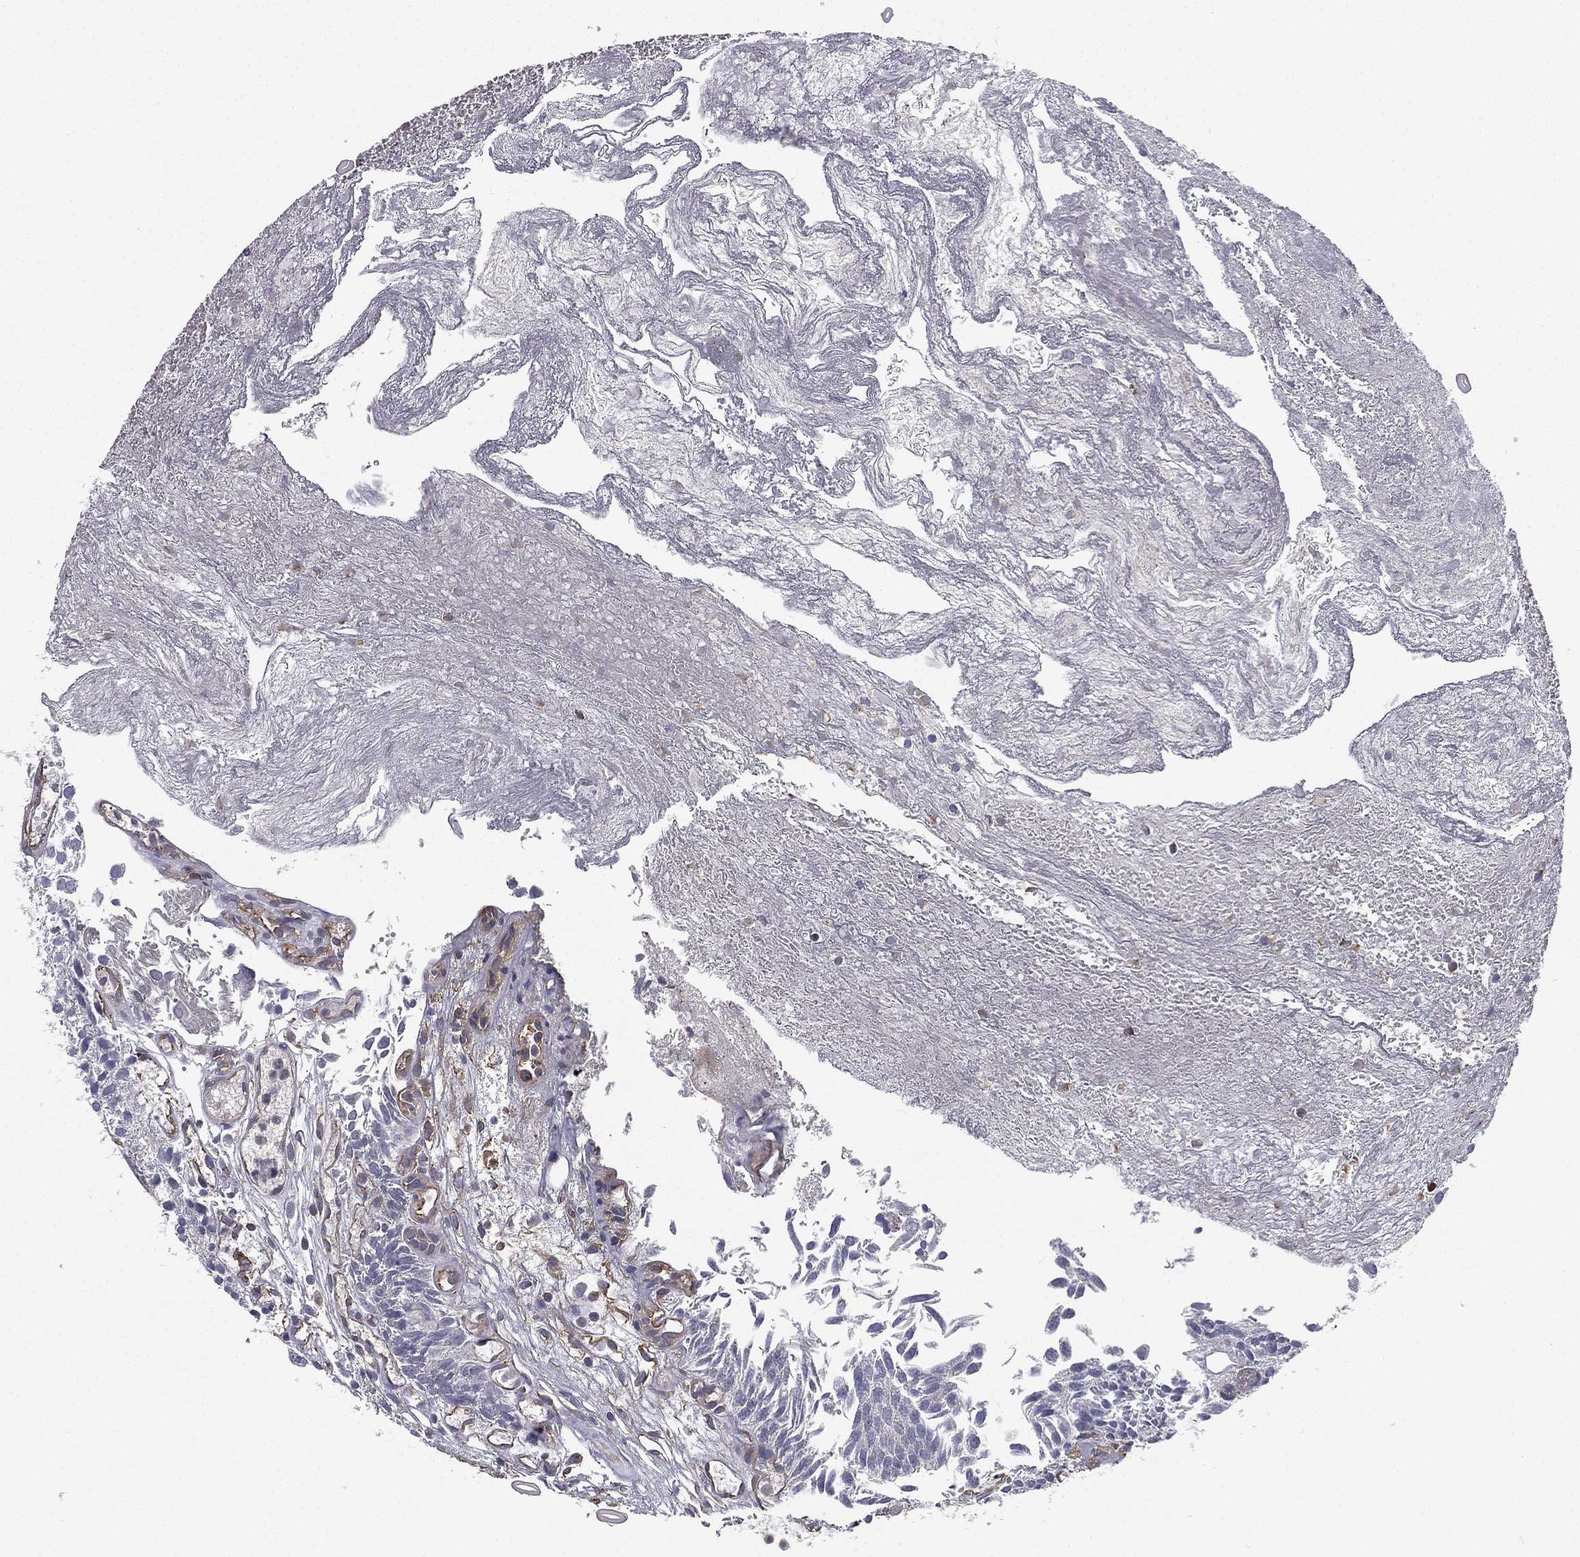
{"staining": {"intensity": "negative", "quantity": "none", "location": "none"}, "tissue": "urothelial cancer", "cell_type": "Tumor cells", "image_type": "cancer", "snomed": [{"axis": "morphology", "description": "Urothelial carcinoma, Low grade"}, {"axis": "topography", "description": "Urinary bladder"}], "caption": "The IHC histopathology image has no significant staining in tumor cells of urothelial carcinoma (low-grade) tissue.", "gene": "SCUBE1", "patient": {"sex": "male", "age": 79}}